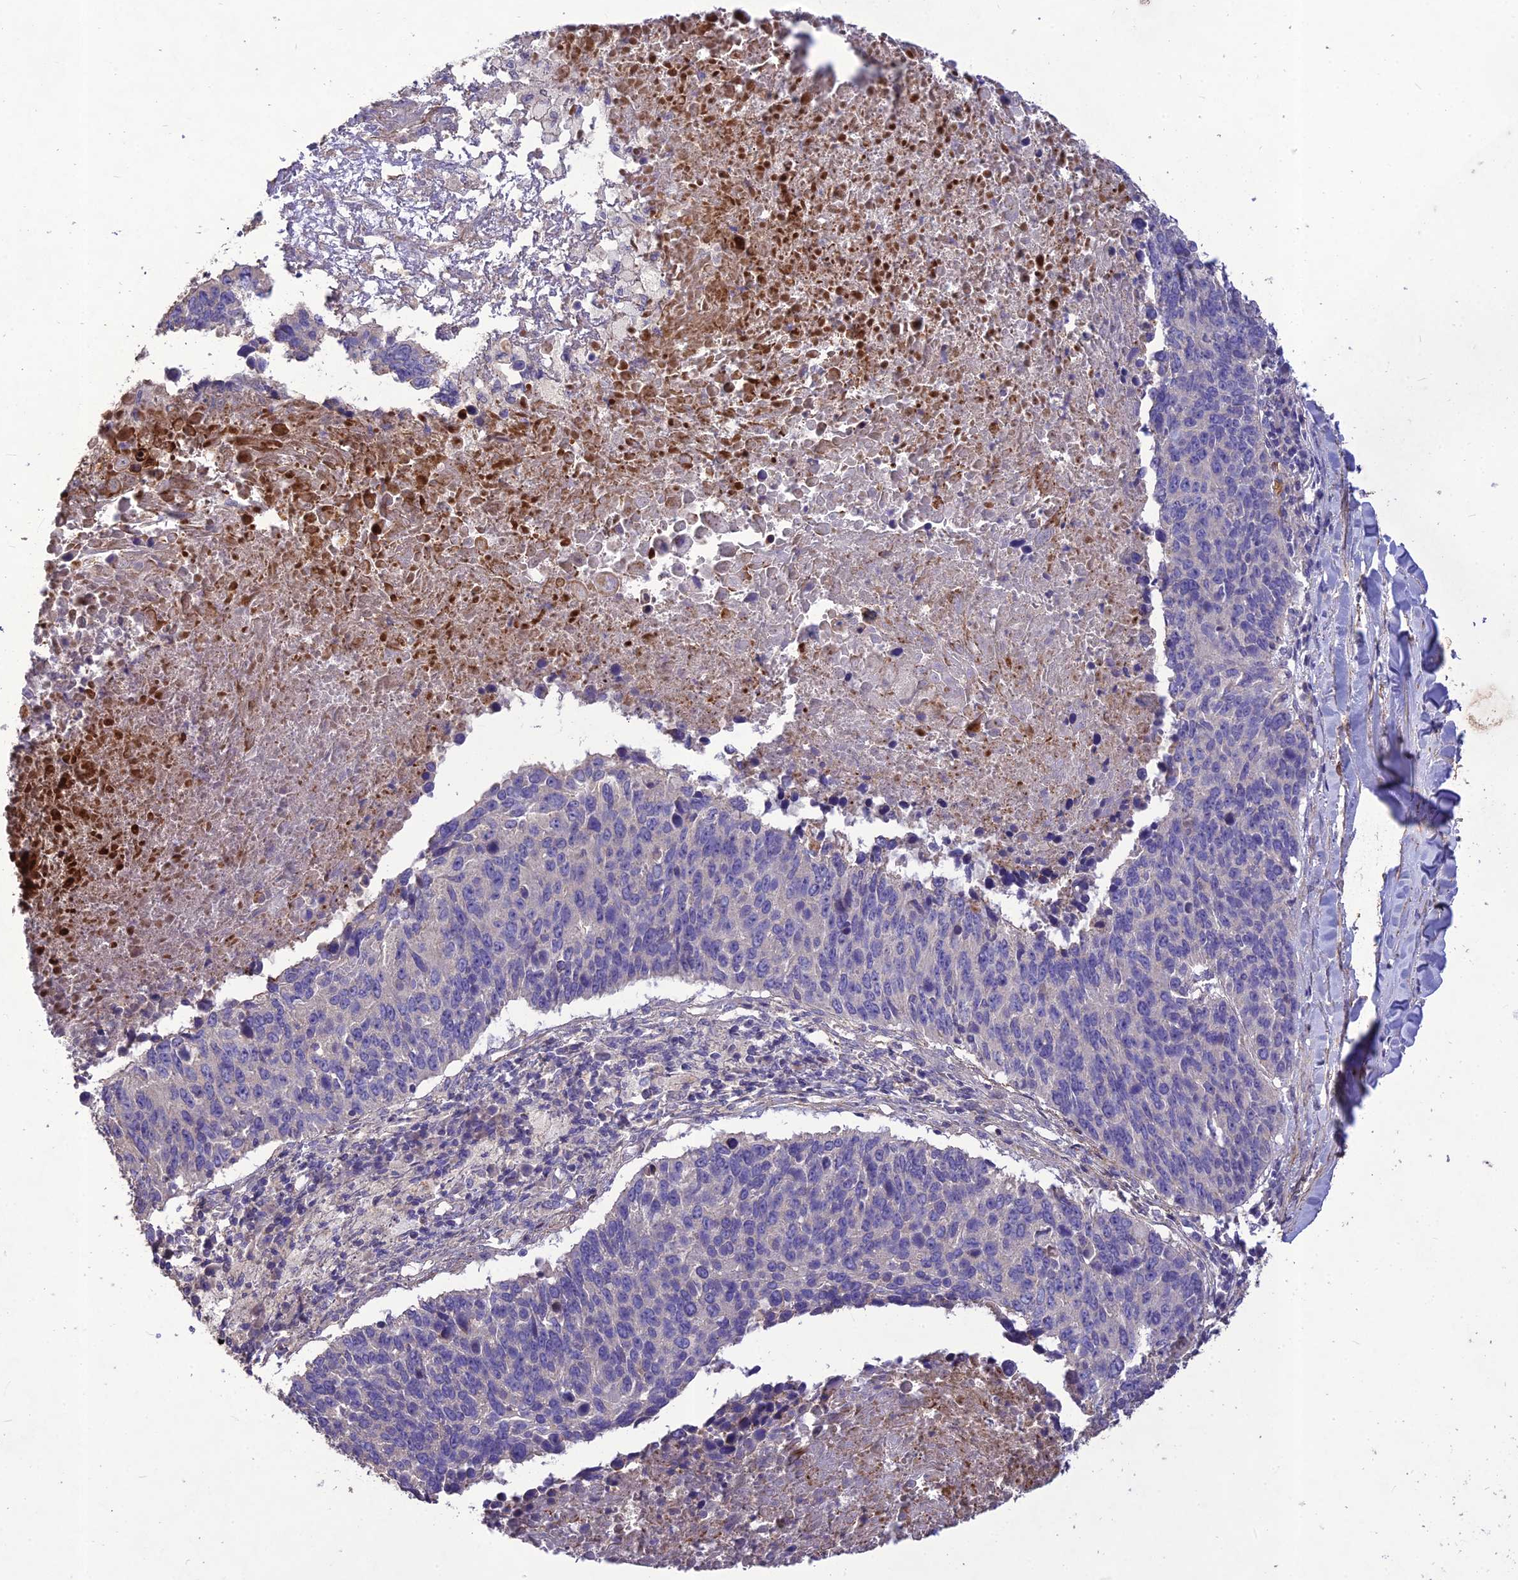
{"staining": {"intensity": "negative", "quantity": "none", "location": "none"}, "tissue": "lung cancer", "cell_type": "Tumor cells", "image_type": "cancer", "snomed": [{"axis": "morphology", "description": "Normal tissue, NOS"}, {"axis": "morphology", "description": "Squamous cell carcinoma, NOS"}, {"axis": "topography", "description": "Lymph node"}, {"axis": "topography", "description": "Lung"}], "caption": "DAB (3,3'-diaminobenzidine) immunohistochemical staining of human squamous cell carcinoma (lung) reveals no significant staining in tumor cells.", "gene": "CLUH", "patient": {"sex": "male", "age": 66}}